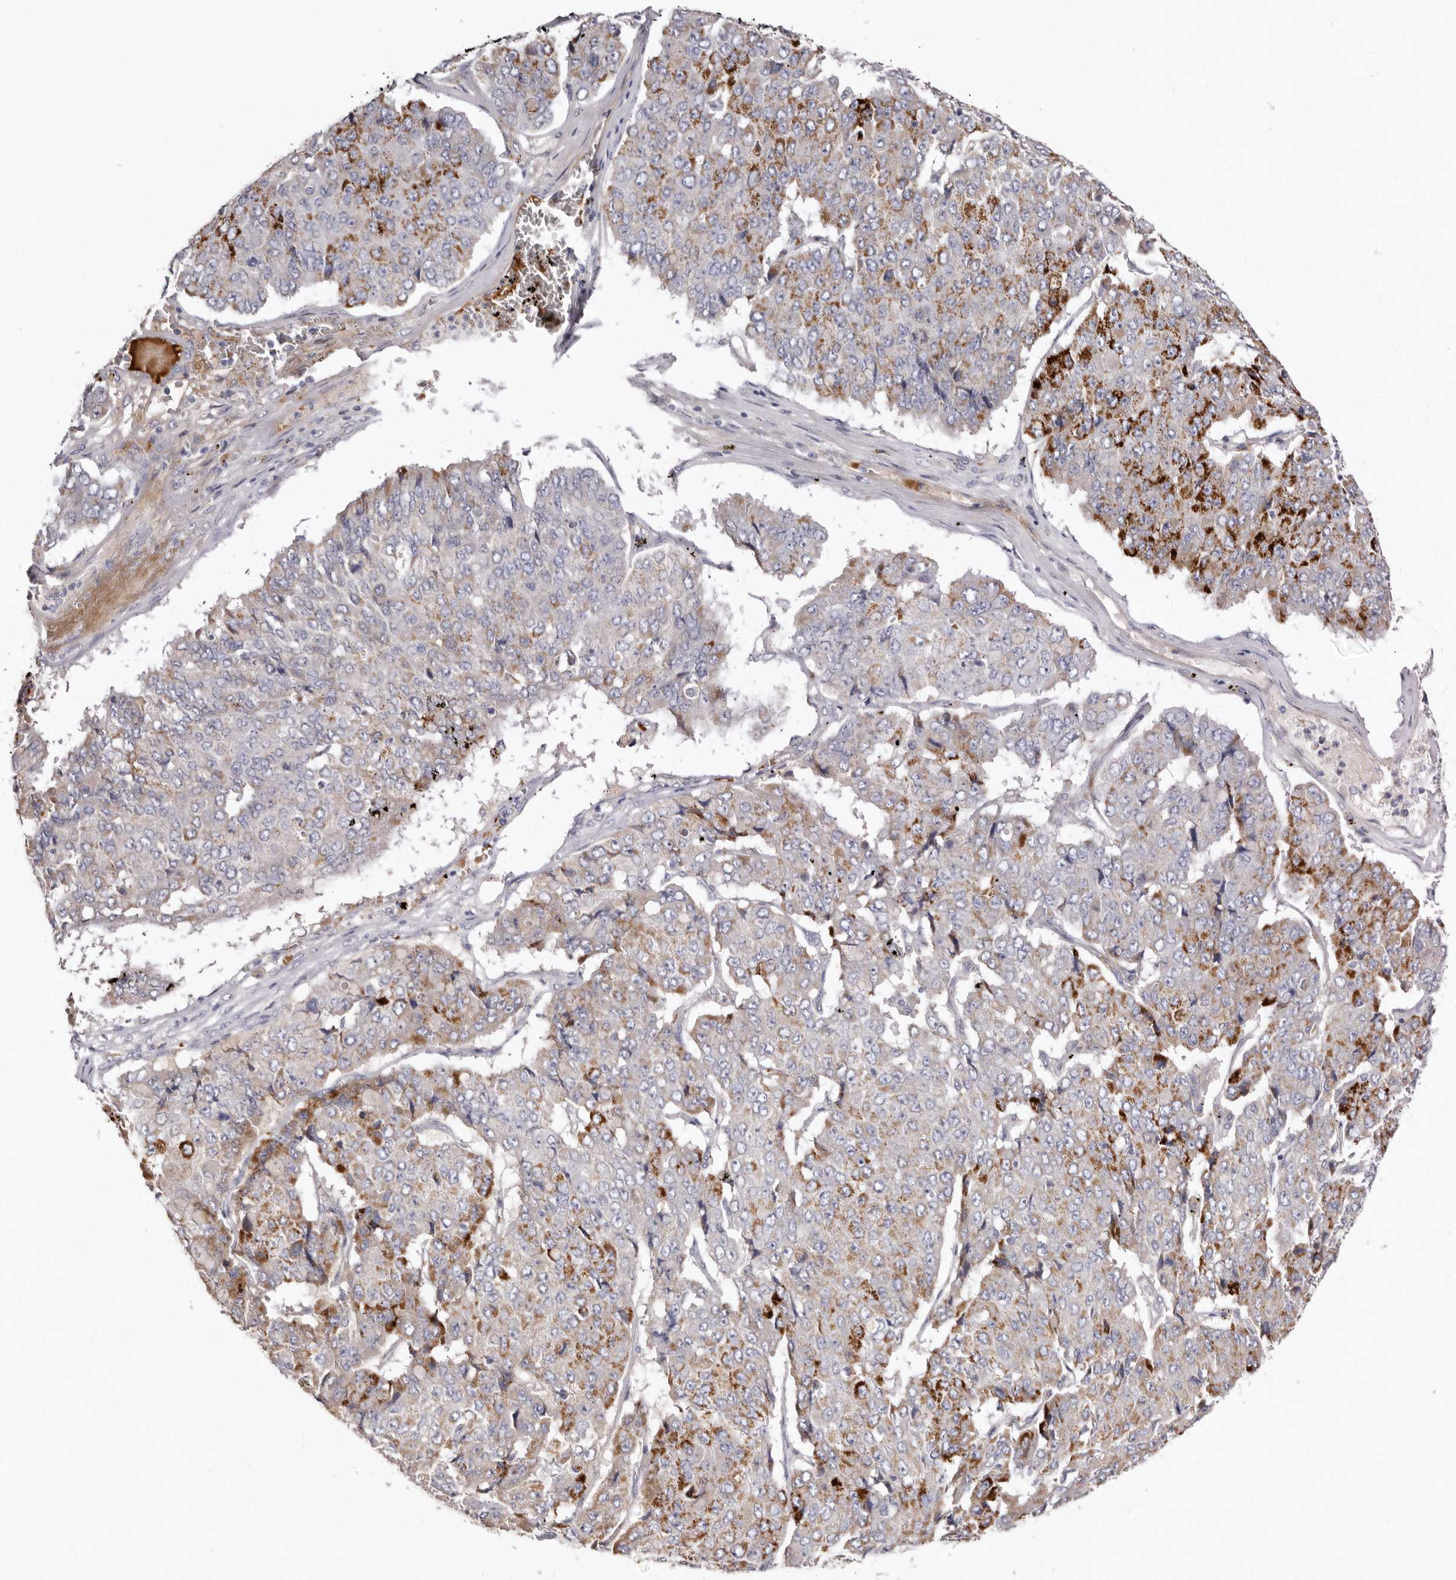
{"staining": {"intensity": "strong", "quantity": "<25%", "location": "cytoplasmic/membranous"}, "tissue": "pancreatic cancer", "cell_type": "Tumor cells", "image_type": "cancer", "snomed": [{"axis": "morphology", "description": "Adenocarcinoma, NOS"}, {"axis": "topography", "description": "Pancreas"}], "caption": "Immunohistochemistry (DAB (3,3'-diaminobenzidine)) staining of adenocarcinoma (pancreatic) reveals strong cytoplasmic/membranous protein positivity in approximately <25% of tumor cells.", "gene": "LMLN", "patient": {"sex": "male", "age": 50}}